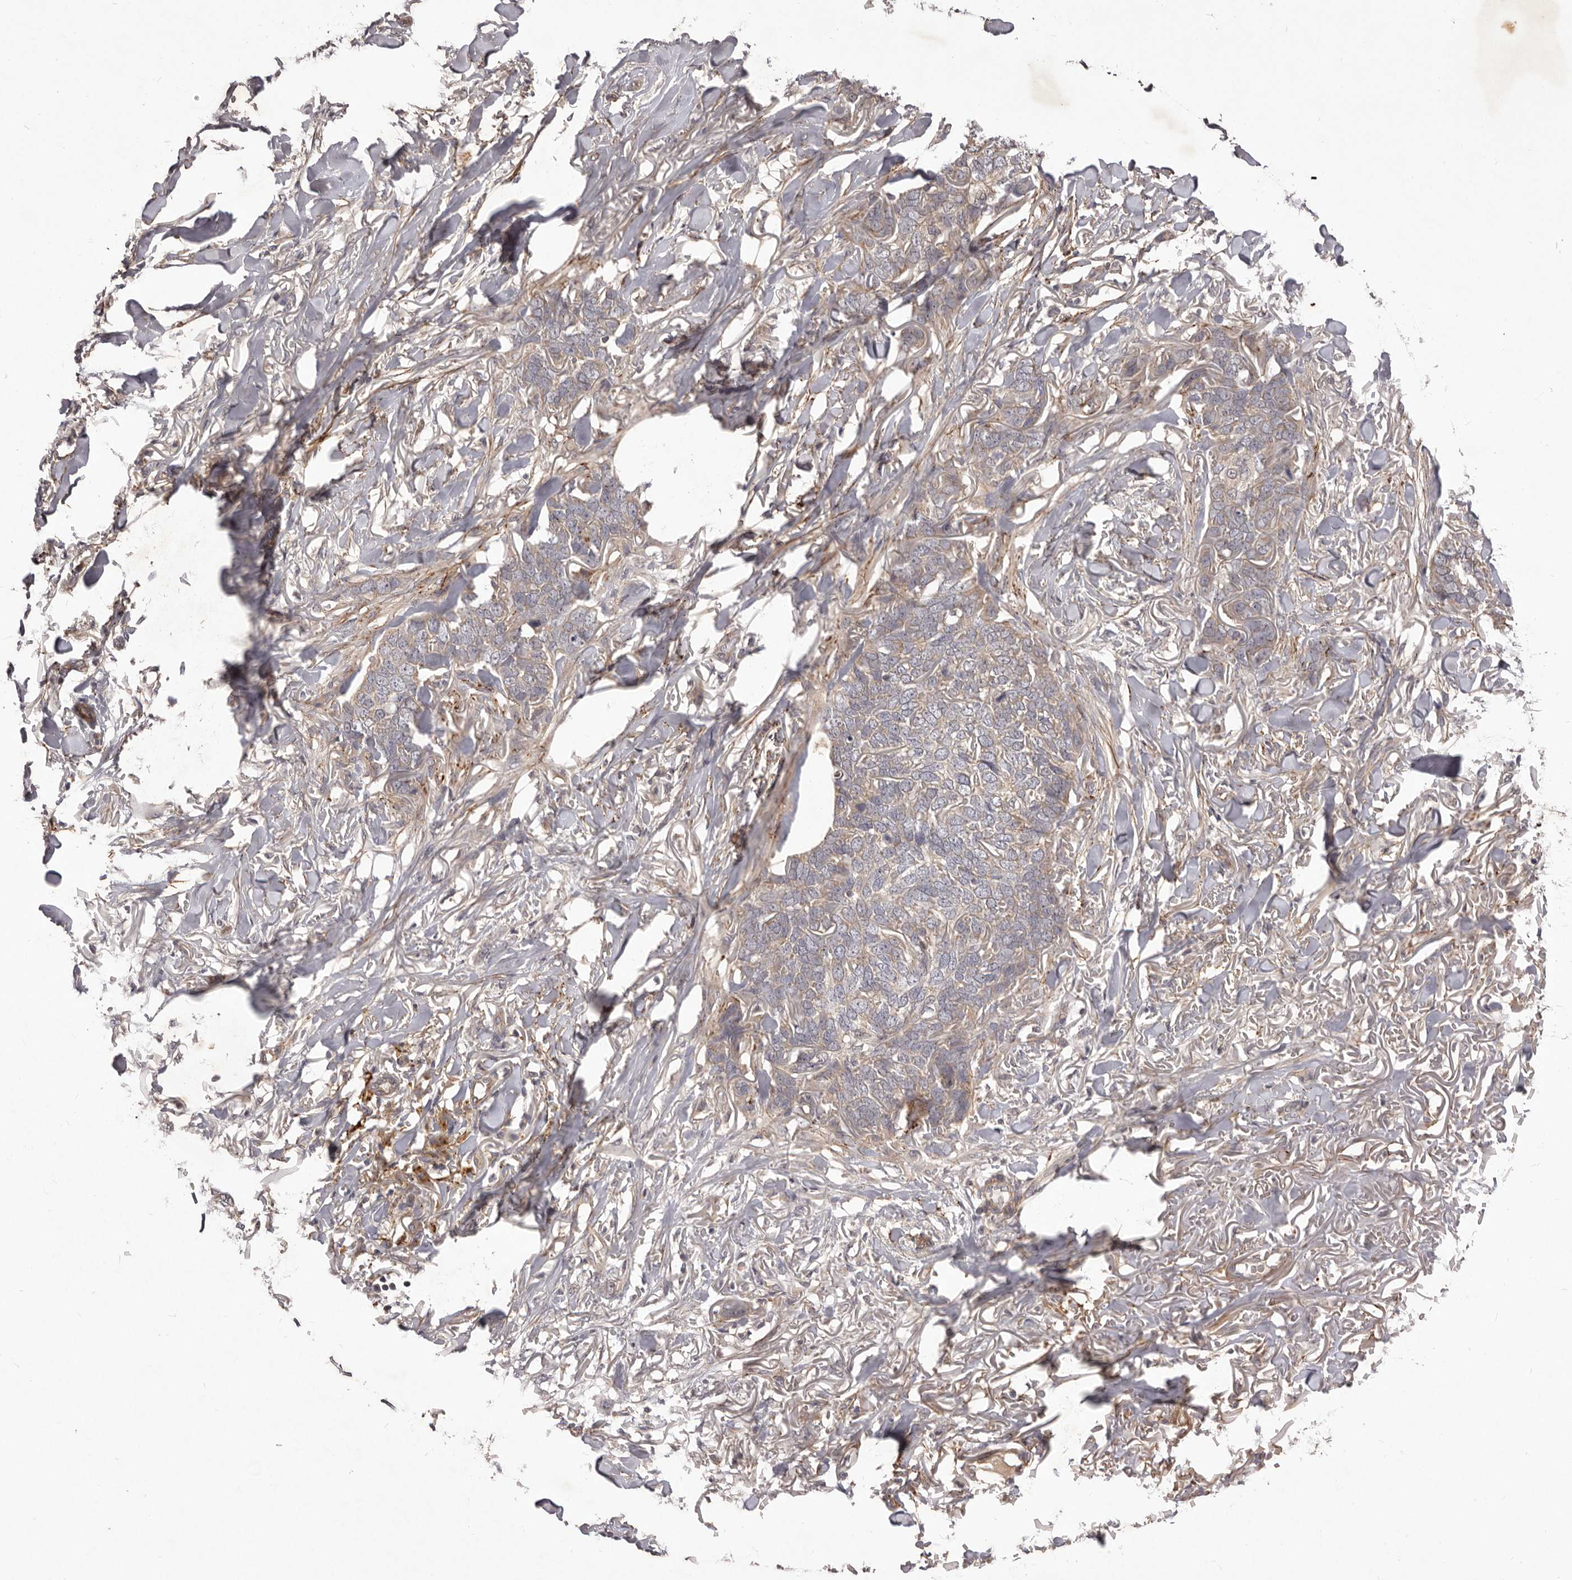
{"staining": {"intensity": "weak", "quantity": "<25%", "location": "cytoplasmic/membranous"}, "tissue": "skin cancer", "cell_type": "Tumor cells", "image_type": "cancer", "snomed": [{"axis": "morphology", "description": "Normal tissue, NOS"}, {"axis": "morphology", "description": "Basal cell carcinoma"}, {"axis": "topography", "description": "Skin"}], "caption": "Immunohistochemistry image of skin cancer (basal cell carcinoma) stained for a protein (brown), which demonstrates no staining in tumor cells.", "gene": "HBS1L", "patient": {"sex": "male", "age": 77}}